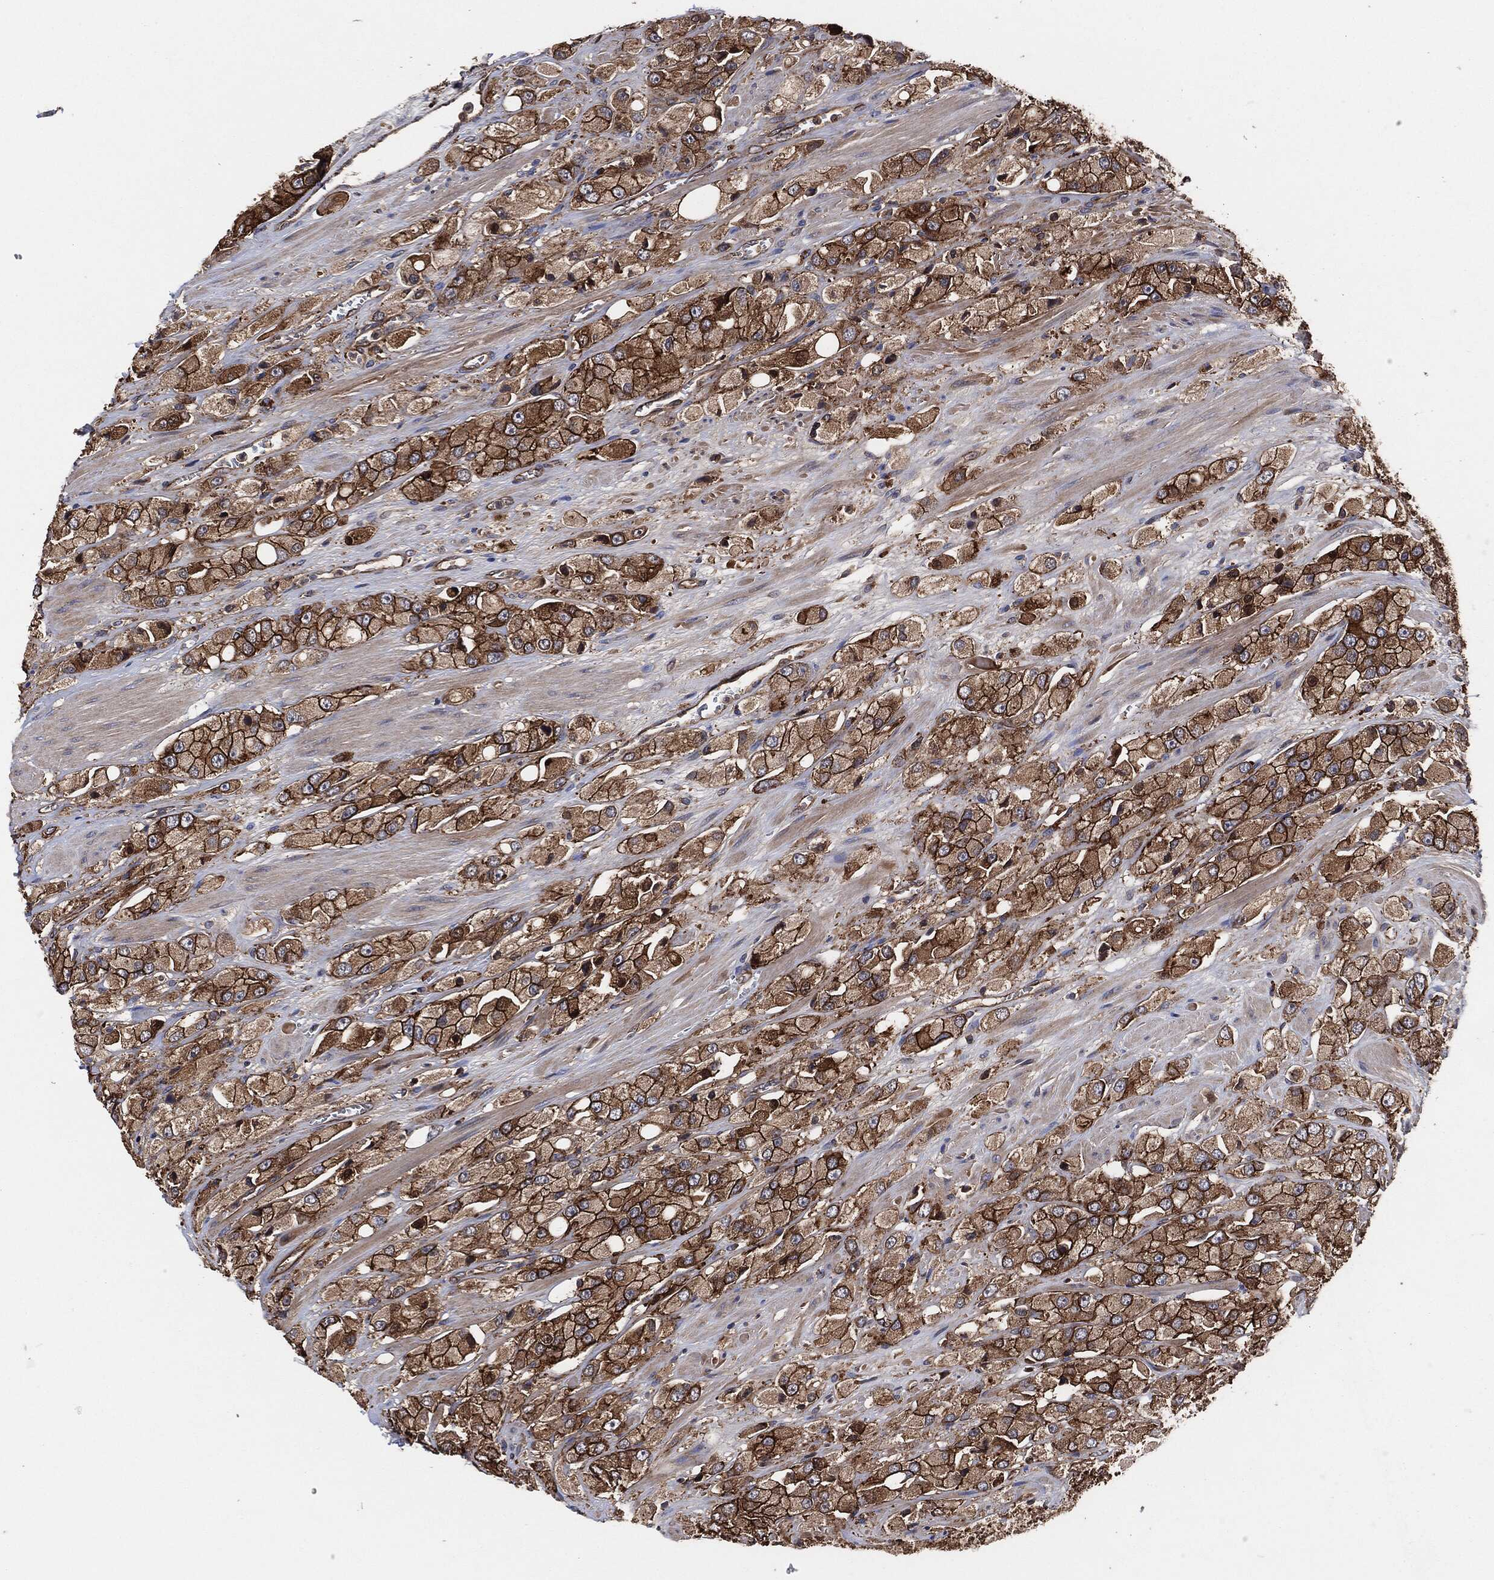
{"staining": {"intensity": "strong", "quantity": ">75%", "location": "cytoplasmic/membranous"}, "tissue": "prostate cancer", "cell_type": "Tumor cells", "image_type": "cancer", "snomed": [{"axis": "morphology", "description": "Adenocarcinoma, NOS"}, {"axis": "topography", "description": "Prostate and seminal vesicle, NOS"}, {"axis": "topography", "description": "Prostate"}], "caption": "DAB (3,3'-diaminobenzidine) immunohistochemical staining of prostate adenocarcinoma shows strong cytoplasmic/membranous protein expression in about >75% of tumor cells. Immunohistochemistry (ihc) stains the protein of interest in brown and the nuclei are stained blue.", "gene": "CTNNA1", "patient": {"sex": "male", "age": 64}}